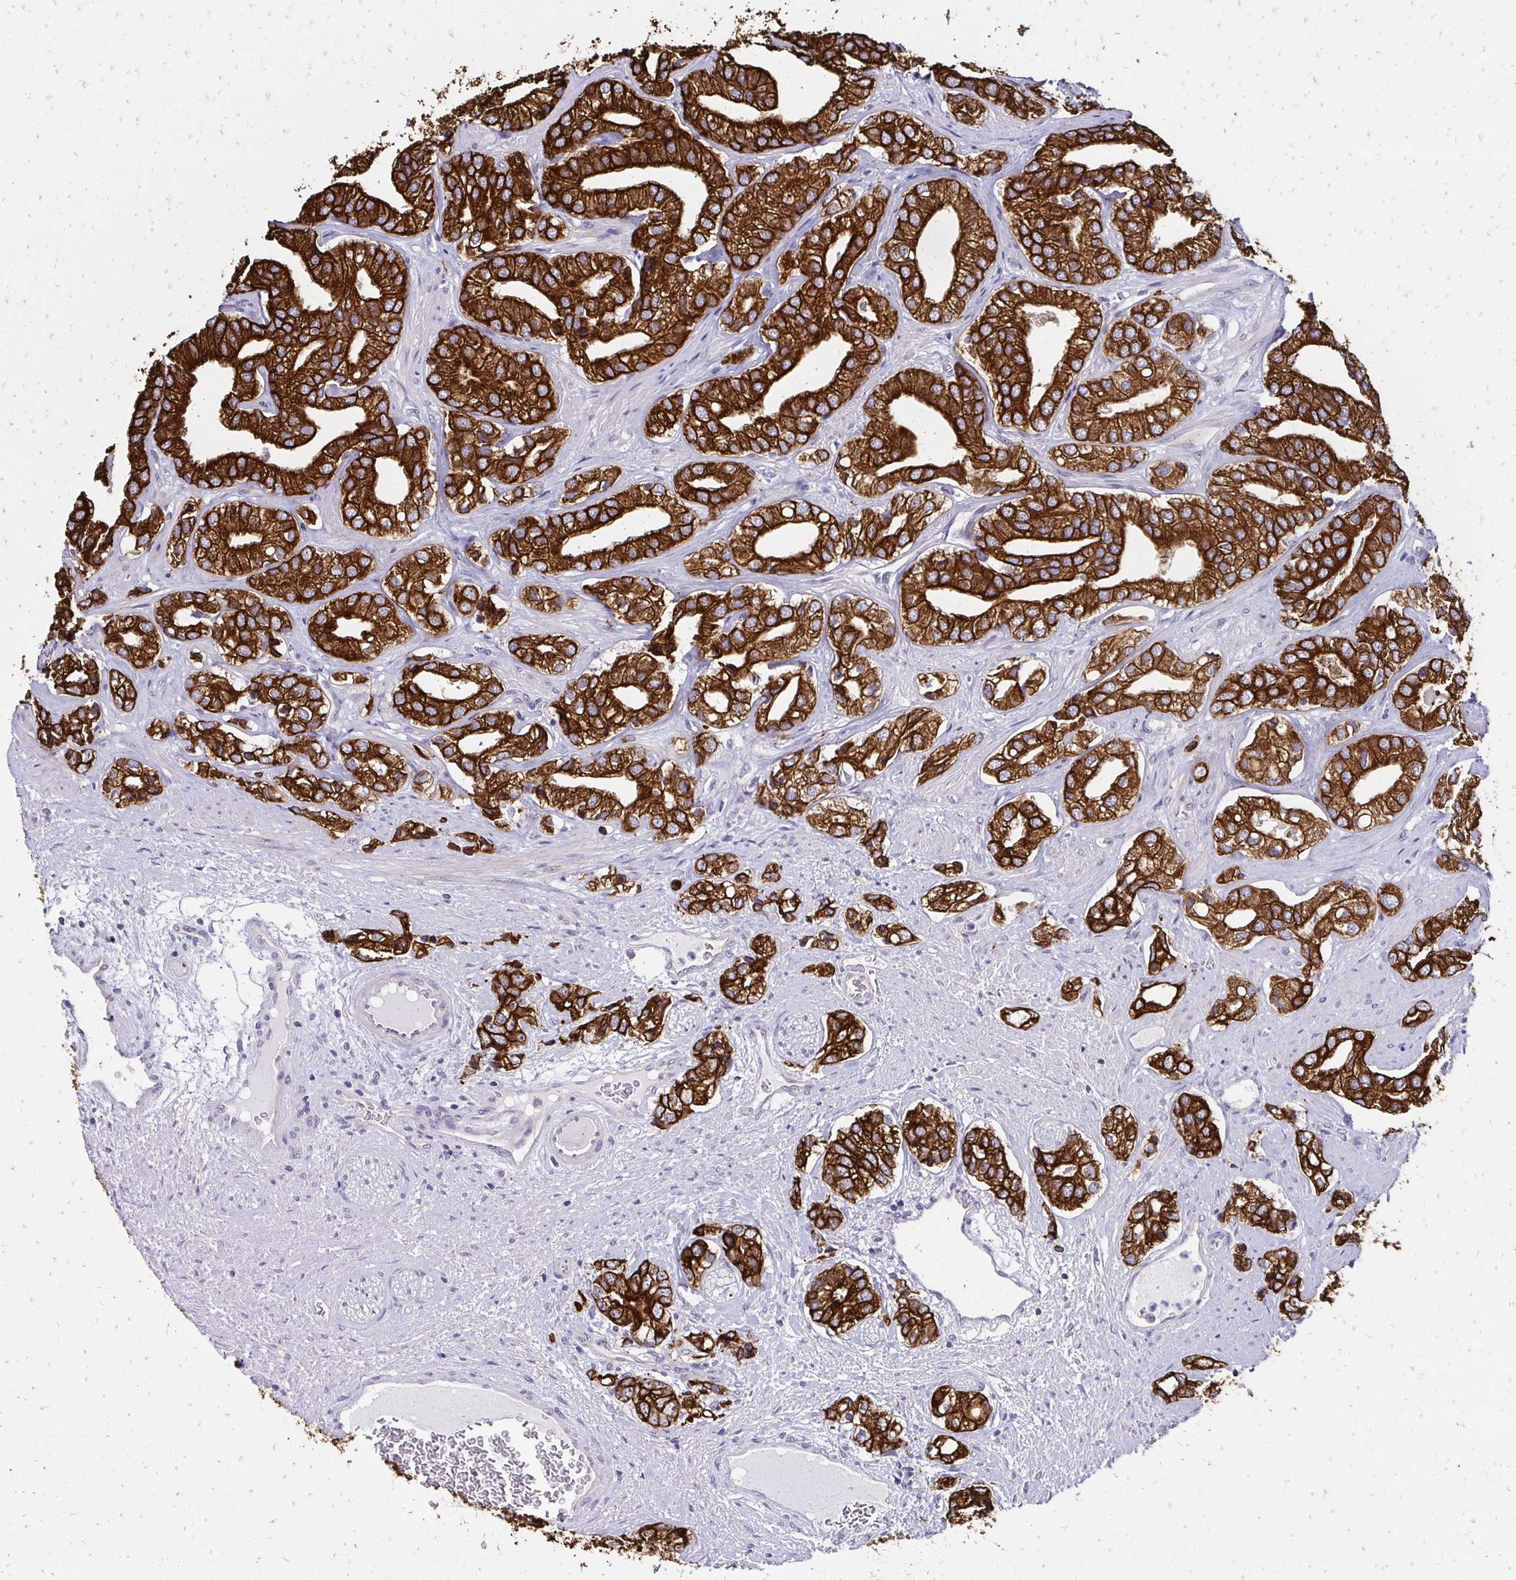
{"staining": {"intensity": "strong", "quantity": ">75%", "location": "cytoplasmic/membranous"}, "tissue": "prostate cancer", "cell_type": "Tumor cells", "image_type": "cancer", "snomed": [{"axis": "morphology", "description": "Adenocarcinoma, High grade"}, {"axis": "topography", "description": "Prostate"}], "caption": "The histopathology image exhibits staining of prostate high-grade adenocarcinoma, revealing strong cytoplasmic/membranous protein expression (brown color) within tumor cells. (DAB IHC, brown staining for protein, blue staining for nuclei).", "gene": "C1QTNF2", "patient": {"sex": "male", "age": 58}}